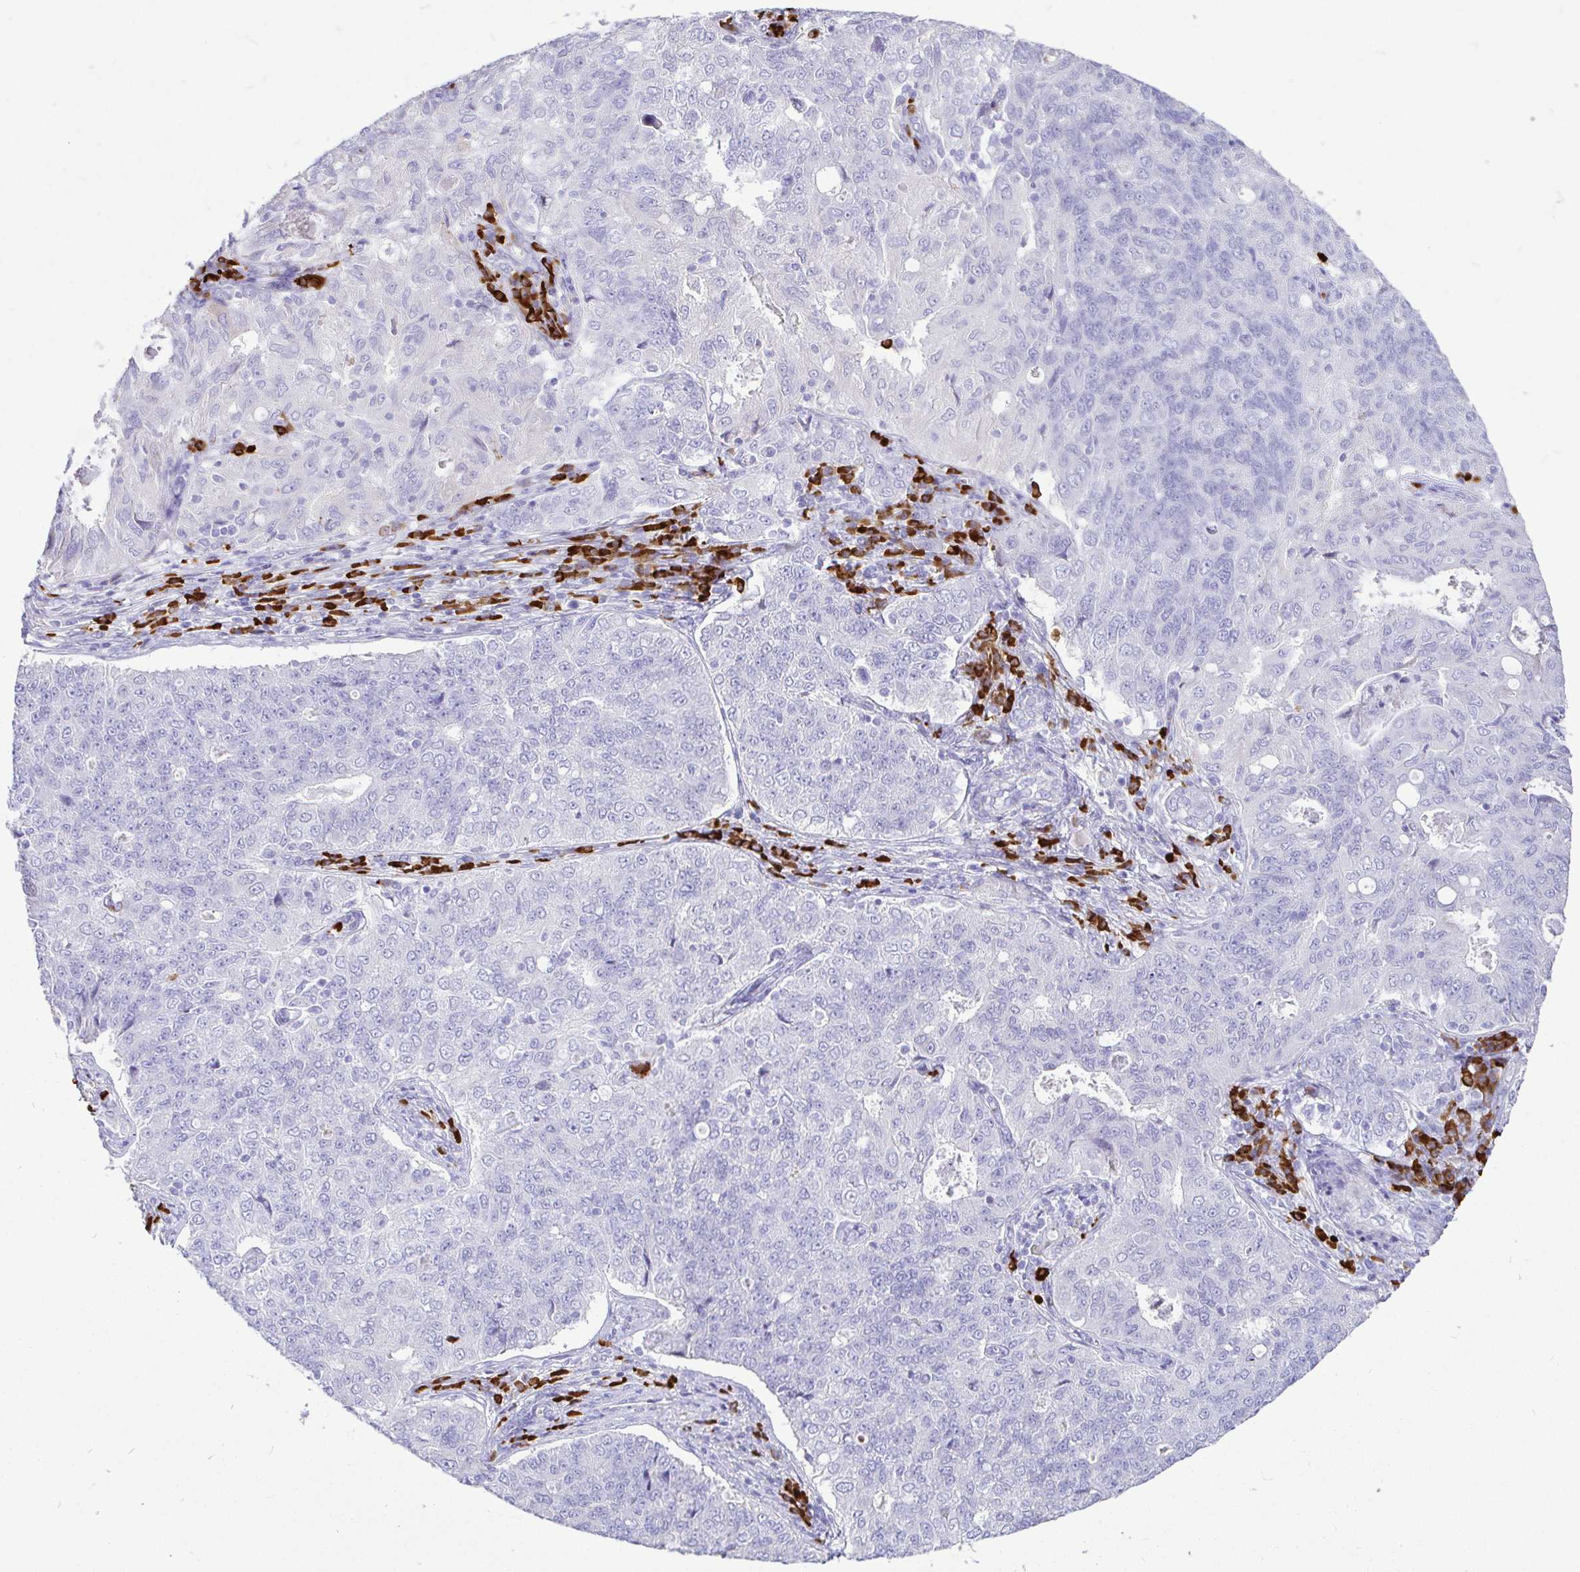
{"staining": {"intensity": "negative", "quantity": "none", "location": "none"}, "tissue": "endometrial cancer", "cell_type": "Tumor cells", "image_type": "cancer", "snomed": [{"axis": "morphology", "description": "Adenocarcinoma, NOS"}, {"axis": "topography", "description": "Endometrium"}], "caption": "DAB immunohistochemical staining of endometrial cancer reveals no significant positivity in tumor cells. (Brightfield microscopy of DAB (3,3'-diaminobenzidine) IHC at high magnification).", "gene": "CCDC62", "patient": {"sex": "female", "age": 43}}